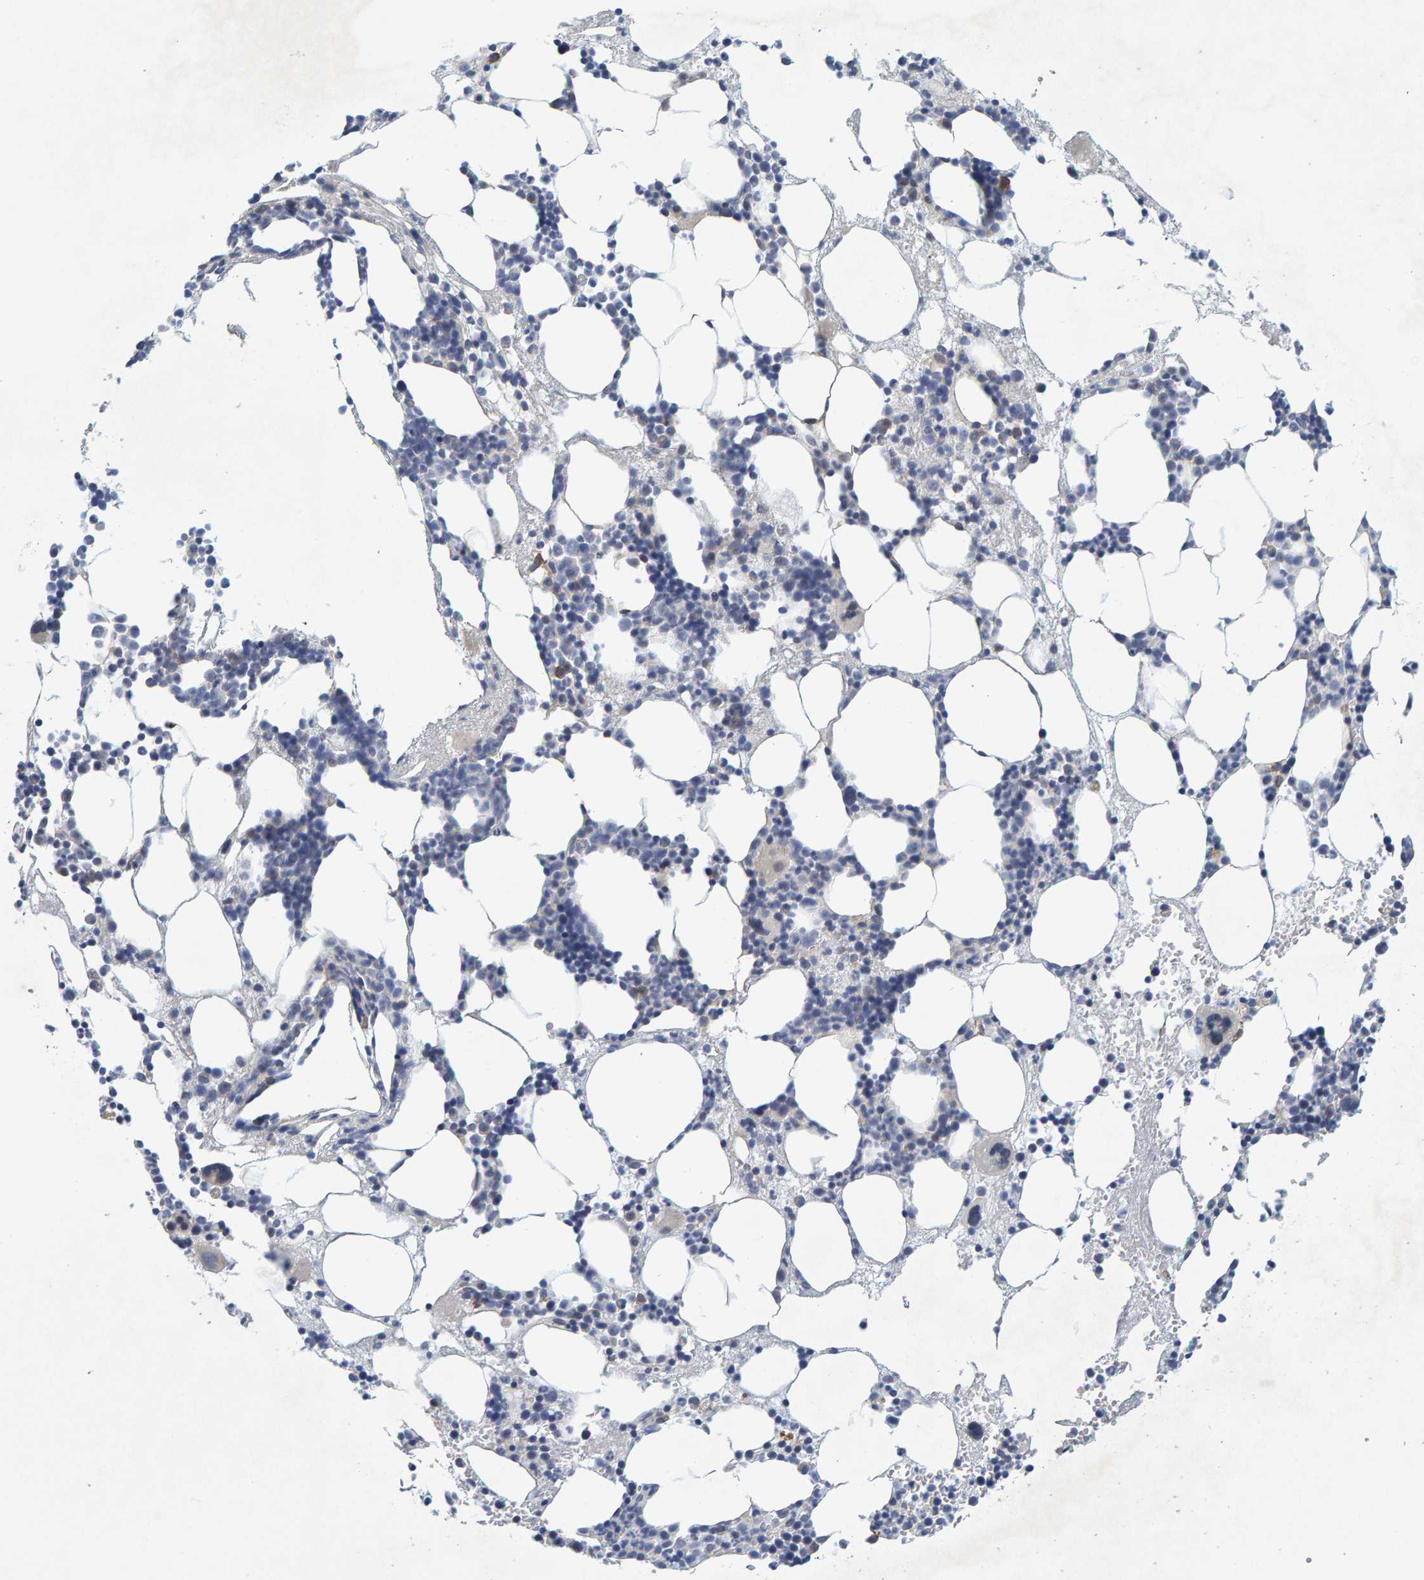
{"staining": {"intensity": "weak", "quantity": "<25%", "location": "cytoplasmic/membranous"}, "tissue": "bone marrow", "cell_type": "Hematopoietic cells", "image_type": "normal", "snomed": [{"axis": "morphology", "description": "Normal tissue, NOS"}, {"axis": "morphology", "description": "Inflammation, NOS"}, {"axis": "topography", "description": "Bone marrow"}], "caption": "Immunohistochemistry (IHC) micrograph of normal bone marrow stained for a protein (brown), which exhibits no staining in hematopoietic cells.", "gene": "ZNF77", "patient": {"sex": "female", "age": 67}}